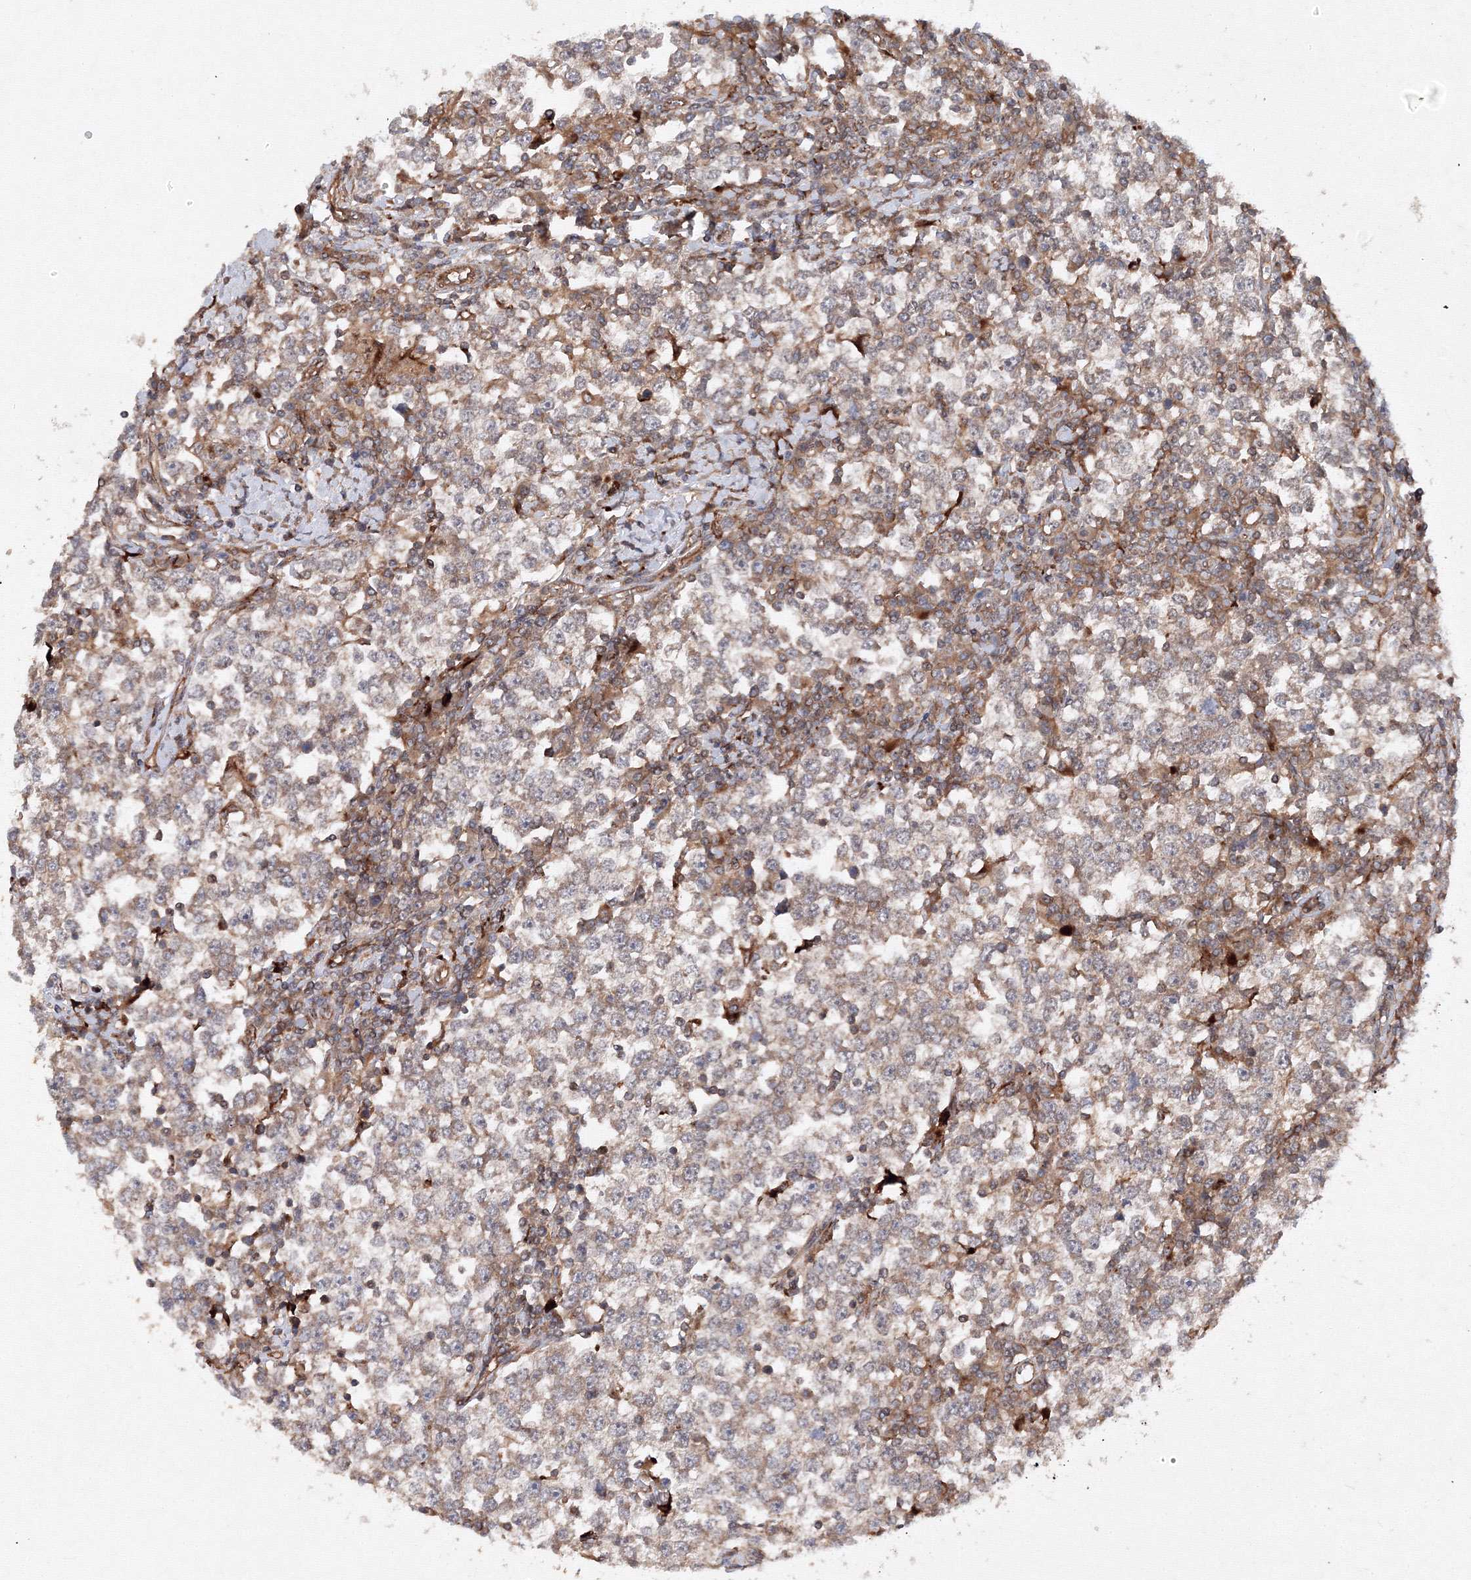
{"staining": {"intensity": "weak", "quantity": "25%-75%", "location": "cytoplasmic/membranous"}, "tissue": "testis cancer", "cell_type": "Tumor cells", "image_type": "cancer", "snomed": [{"axis": "morphology", "description": "Seminoma, NOS"}, {"axis": "topography", "description": "Testis"}], "caption": "Protein staining exhibits weak cytoplasmic/membranous staining in about 25%-75% of tumor cells in testis seminoma.", "gene": "DCTD", "patient": {"sex": "male", "age": 65}}